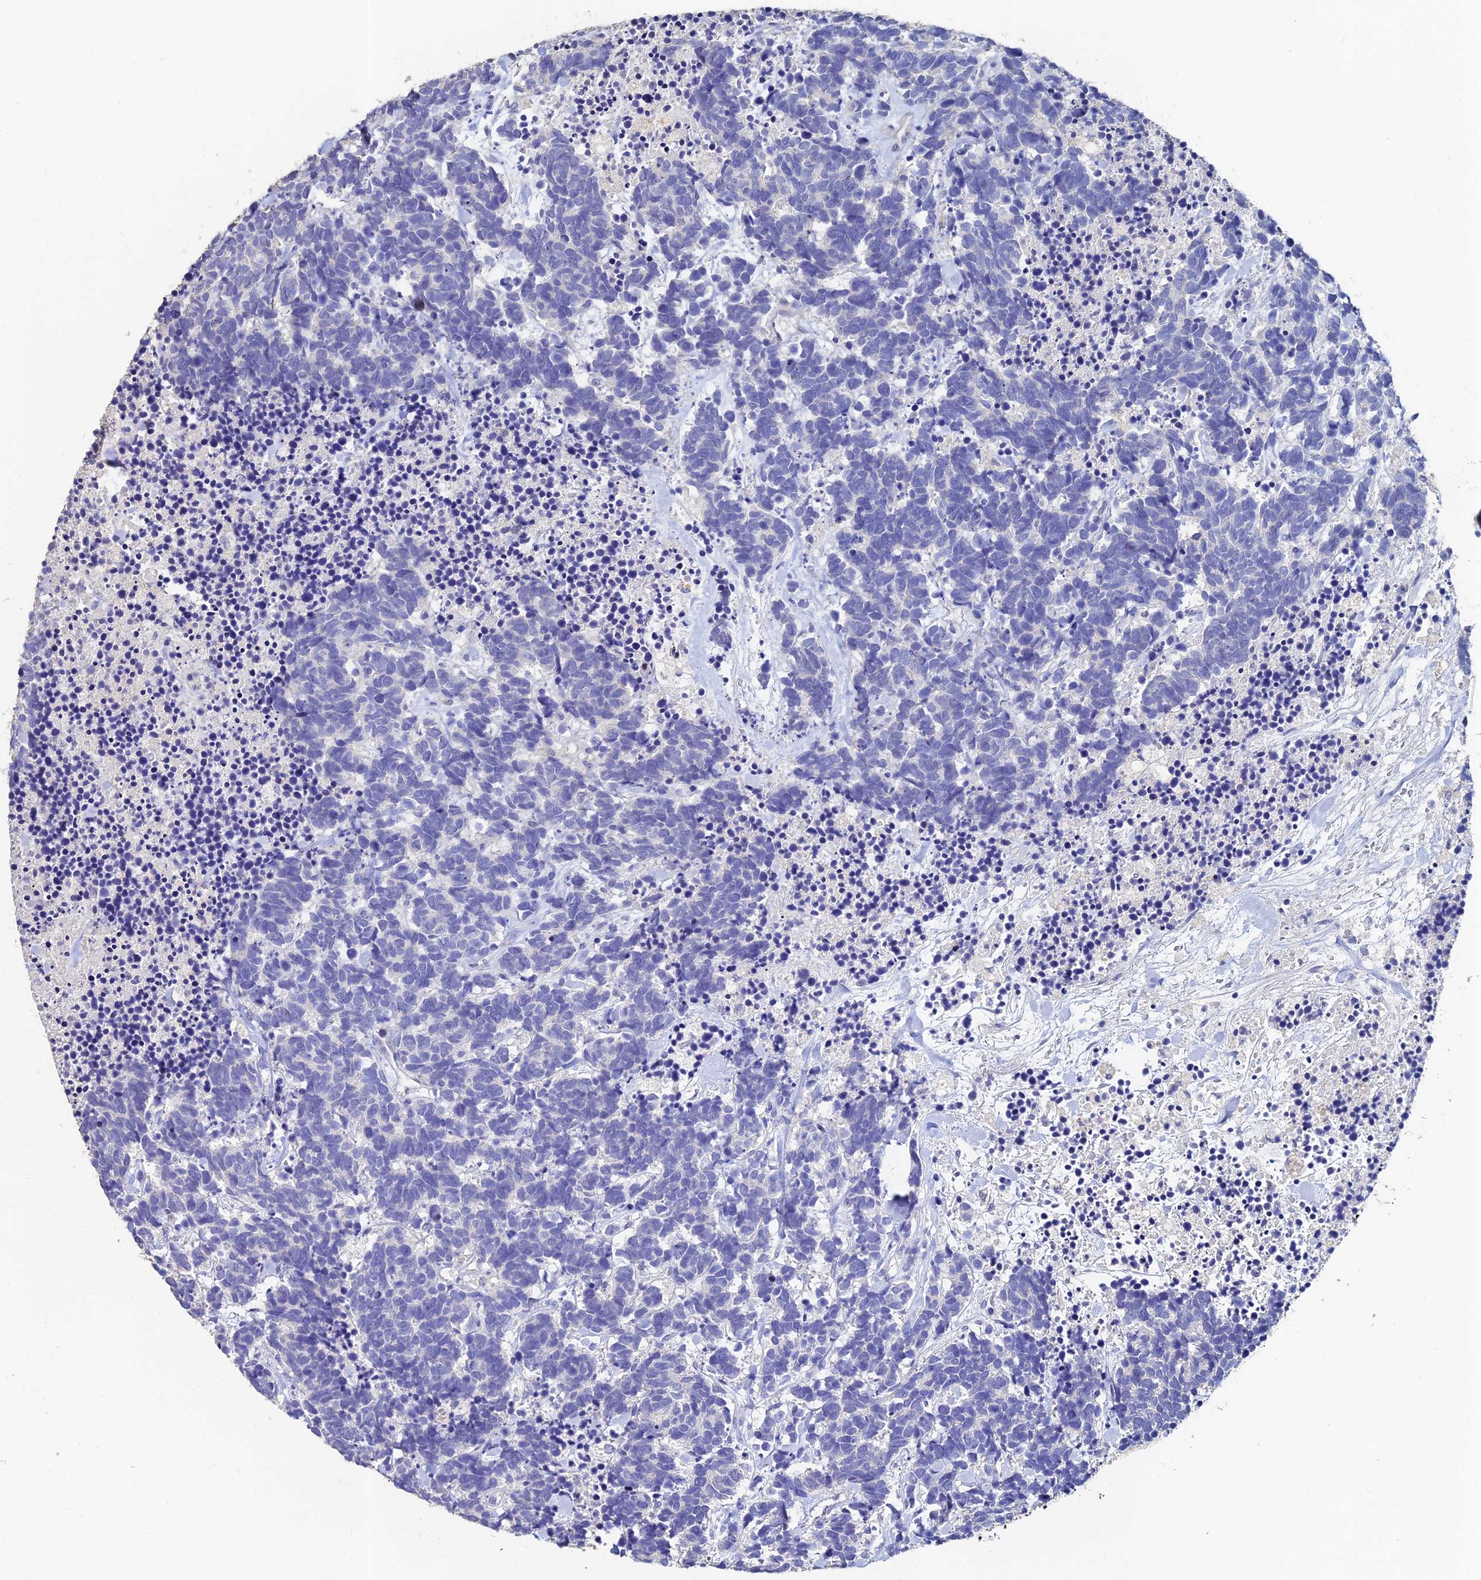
{"staining": {"intensity": "negative", "quantity": "none", "location": "none"}, "tissue": "carcinoid", "cell_type": "Tumor cells", "image_type": "cancer", "snomed": [{"axis": "morphology", "description": "Carcinoma, NOS"}, {"axis": "morphology", "description": "Carcinoid, malignant, NOS"}, {"axis": "topography", "description": "Prostate"}], "caption": "The photomicrograph exhibits no significant positivity in tumor cells of carcinoid (malignant).", "gene": "ESRRG", "patient": {"sex": "male", "age": 57}}